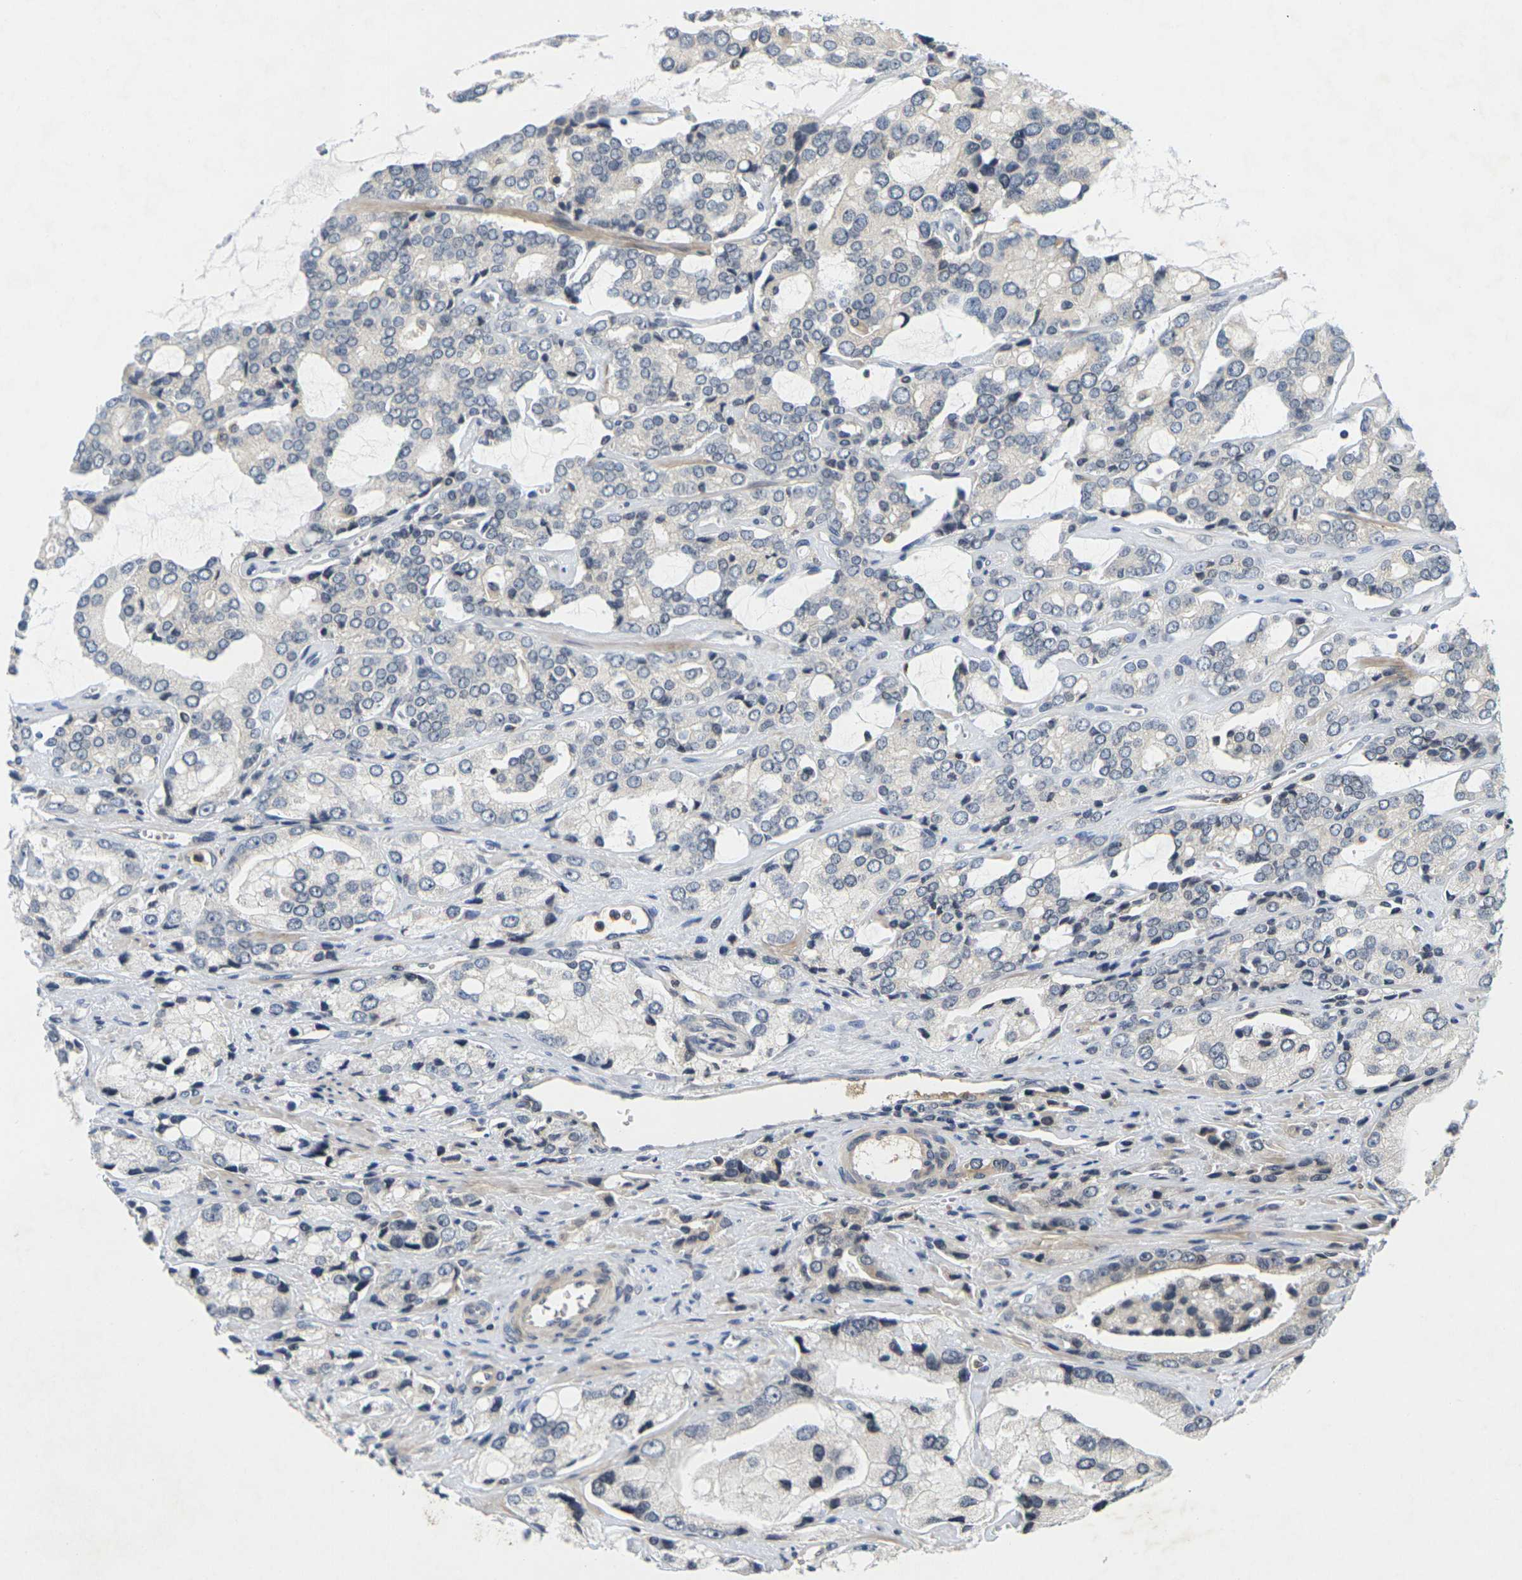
{"staining": {"intensity": "negative", "quantity": "none", "location": "none"}, "tissue": "prostate cancer", "cell_type": "Tumor cells", "image_type": "cancer", "snomed": [{"axis": "morphology", "description": "Adenocarcinoma, High grade"}, {"axis": "topography", "description": "Prostate"}], "caption": "DAB immunohistochemical staining of human prostate cancer displays no significant positivity in tumor cells.", "gene": "C1QC", "patient": {"sex": "male", "age": 67}}